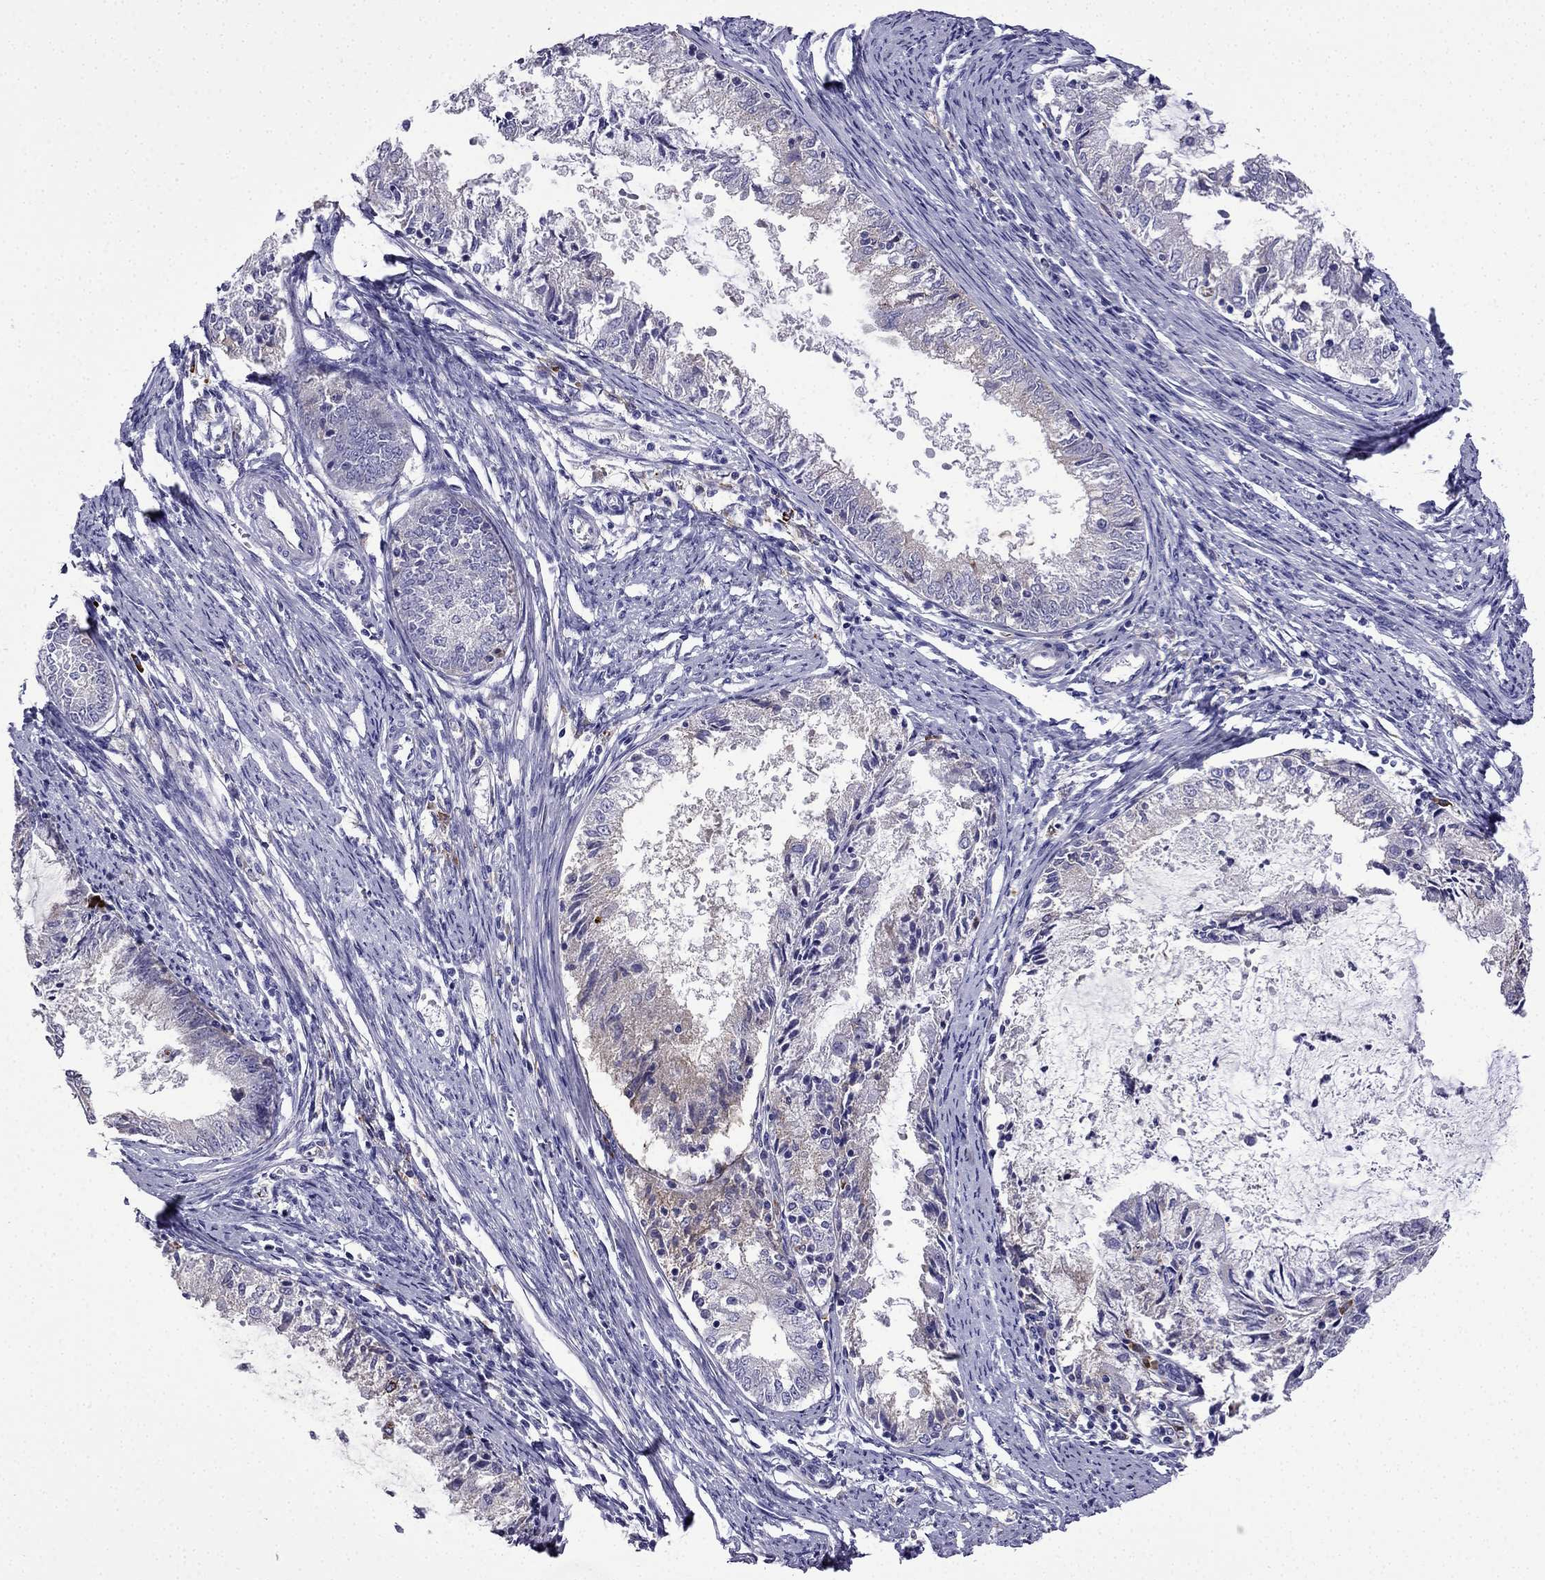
{"staining": {"intensity": "weak", "quantity": "<25%", "location": "cytoplasmic/membranous"}, "tissue": "endometrial cancer", "cell_type": "Tumor cells", "image_type": "cancer", "snomed": [{"axis": "morphology", "description": "Adenocarcinoma, NOS"}, {"axis": "topography", "description": "Endometrium"}], "caption": "Endometrial cancer (adenocarcinoma) was stained to show a protein in brown. There is no significant staining in tumor cells.", "gene": "TSSK4", "patient": {"sex": "female", "age": 57}}